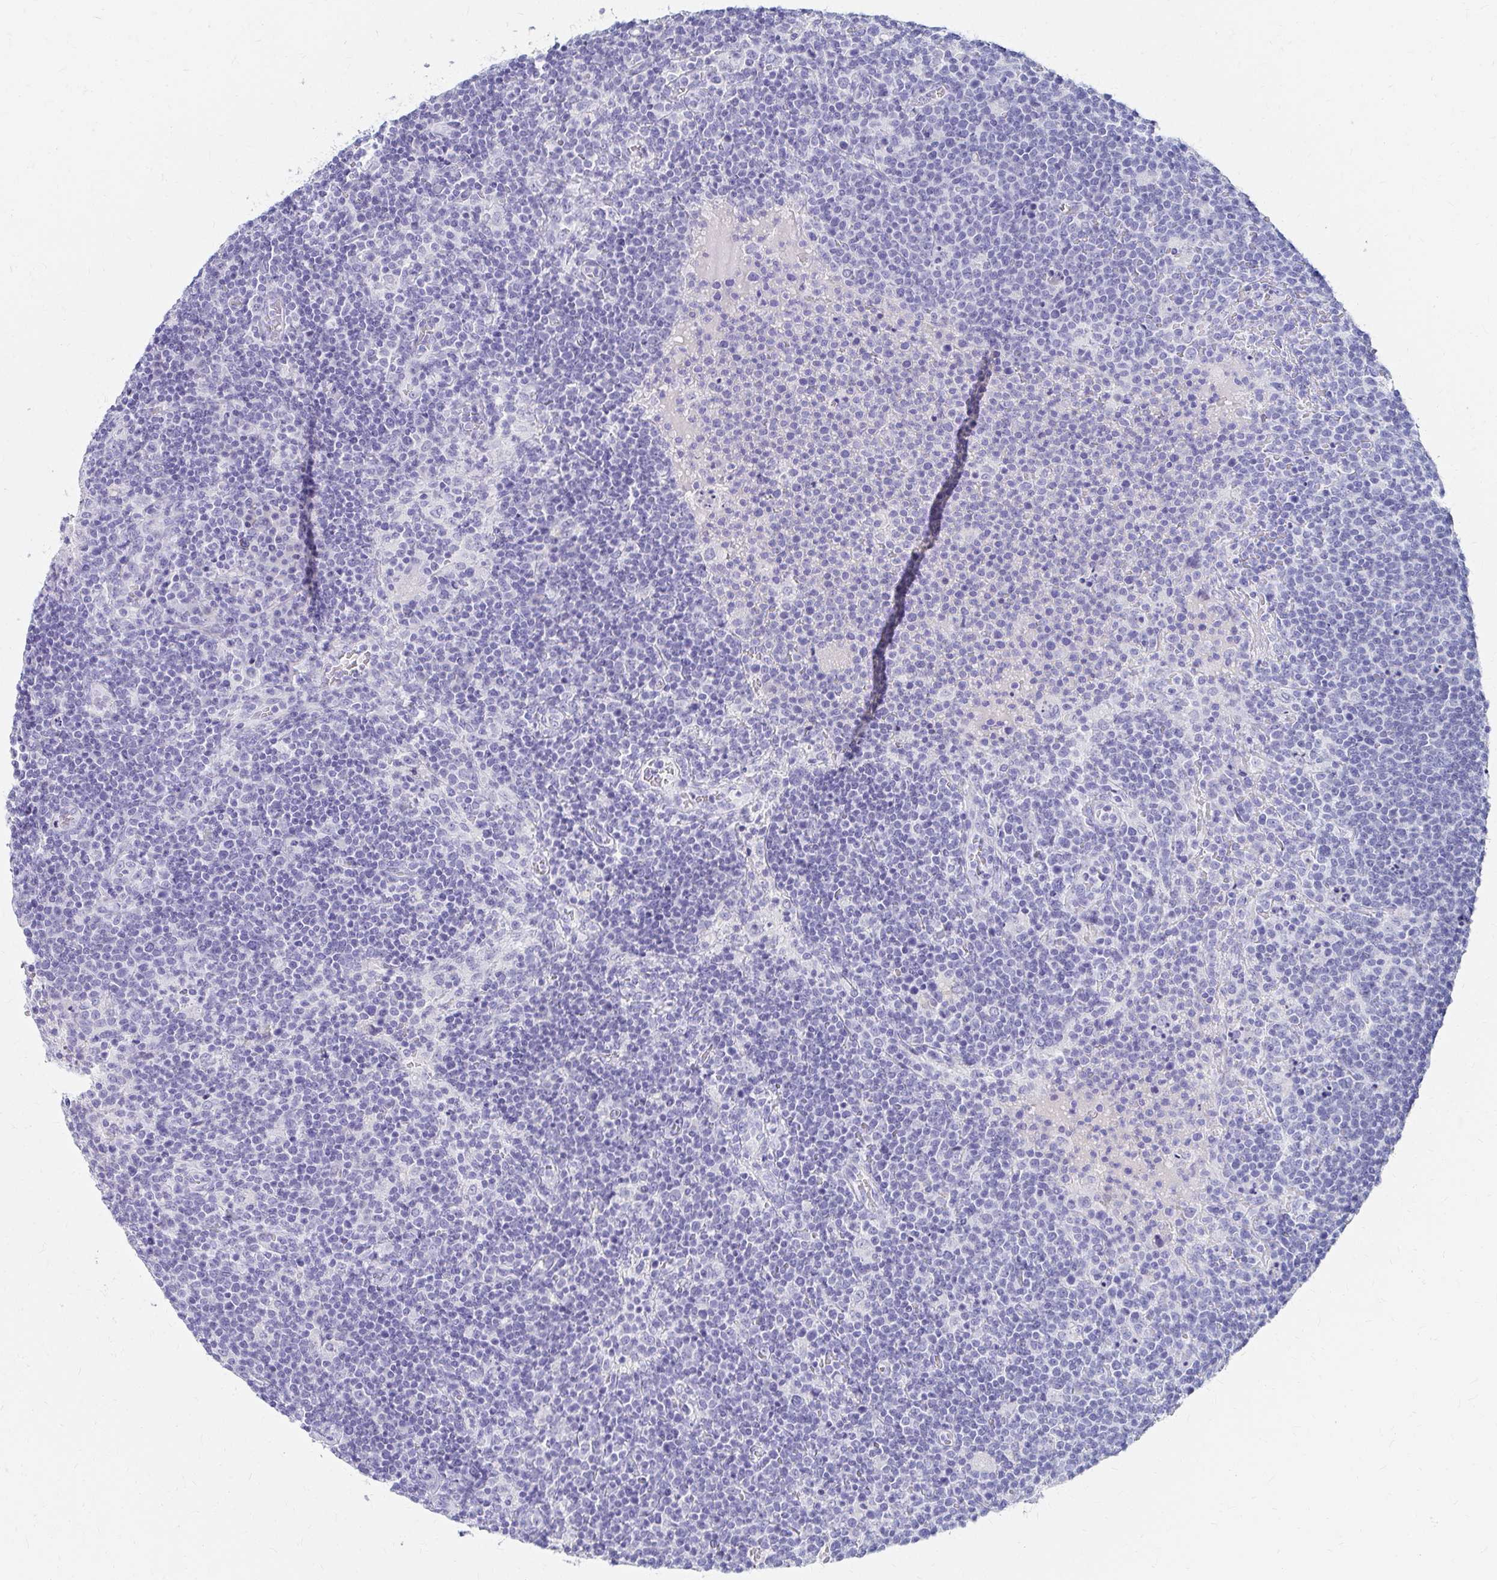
{"staining": {"intensity": "negative", "quantity": "none", "location": "none"}, "tissue": "lymphoma", "cell_type": "Tumor cells", "image_type": "cancer", "snomed": [{"axis": "morphology", "description": "Malignant lymphoma, non-Hodgkin's type, High grade"}, {"axis": "topography", "description": "Lymph node"}], "caption": "Immunohistochemical staining of lymphoma exhibits no significant staining in tumor cells.", "gene": "DPEP3", "patient": {"sex": "male", "age": 61}}